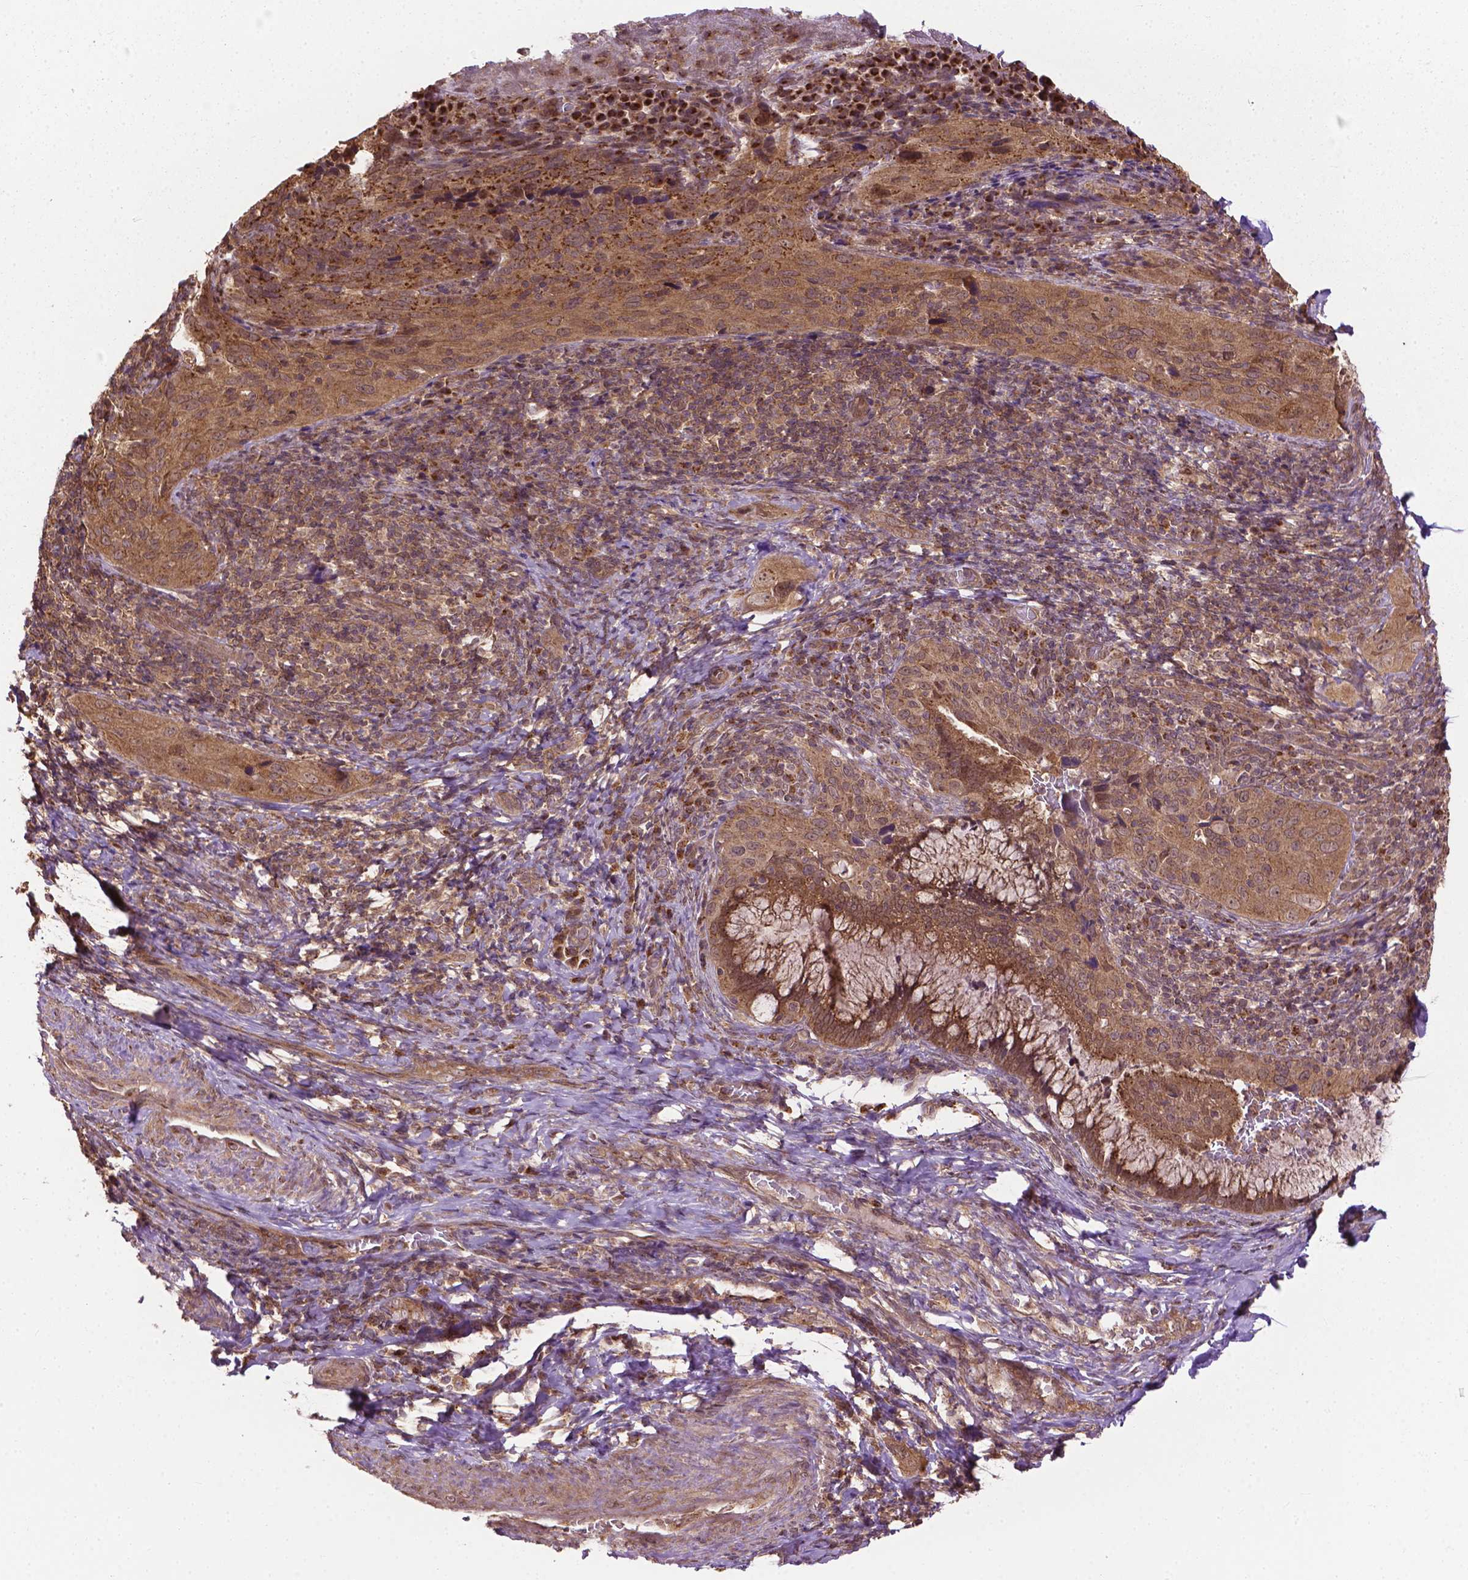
{"staining": {"intensity": "moderate", "quantity": ">75%", "location": "cytoplasmic/membranous"}, "tissue": "cervical cancer", "cell_type": "Tumor cells", "image_type": "cancer", "snomed": [{"axis": "morphology", "description": "Normal tissue, NOS"}, {"axis": "morphology", "description": "Squamous cell carcinoma, NOS"}, {"axis": "topography", "description": "Cervix"}], "caption": "Immunohistochemistry (DAB (3,3'-diaminobenzidine)) staining of cervical squamous cell carcinoma exhibits moderate cytoplasmic/membranous protein positivity in about >75% of tumor cells.", "gene": "PPP1CB", "patient": {"sex": "female", "age": 51}}